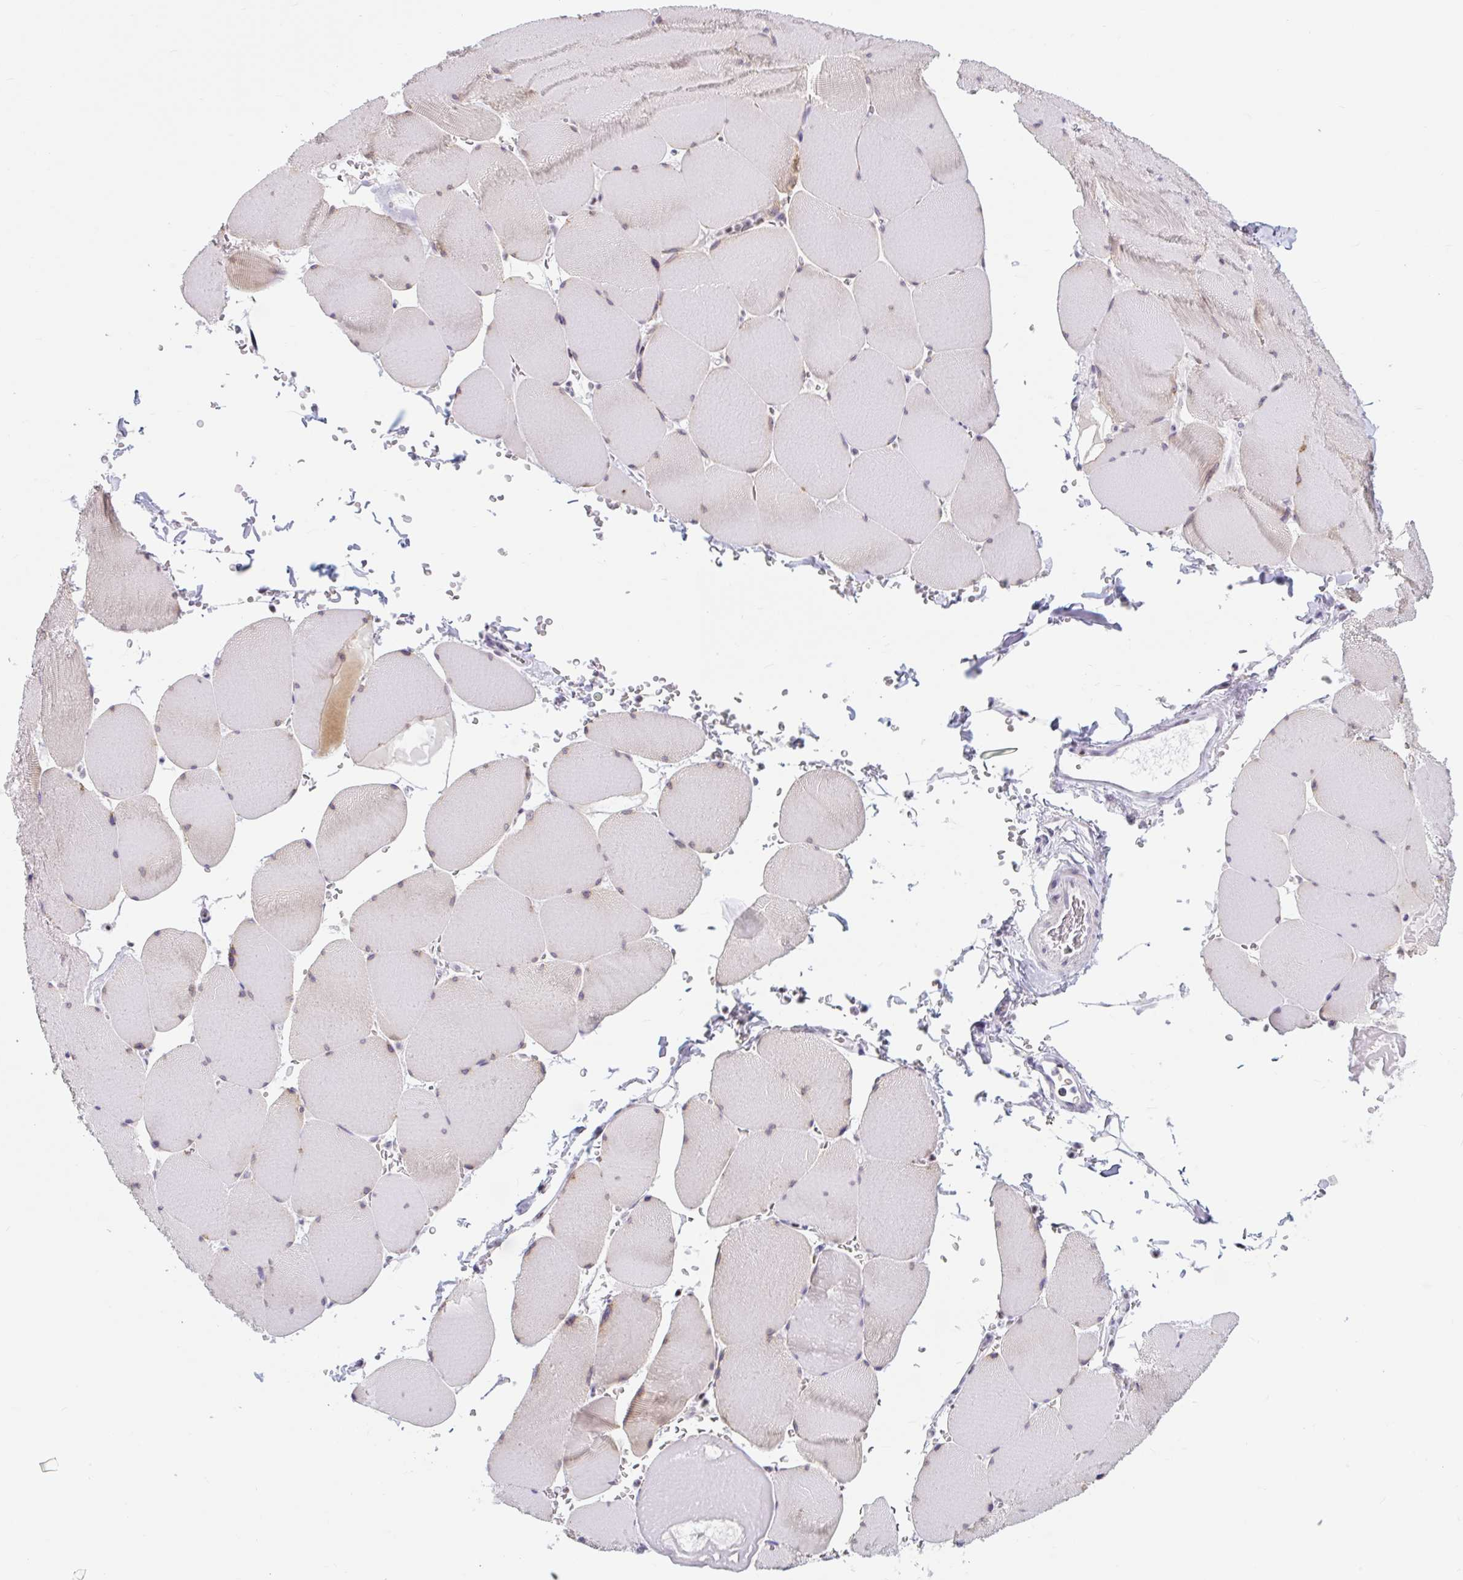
{"staining": {"intensity": "negative", "quantity": "none", "location": "none"}, "tissue": "skeletal muscle", "cell_type": "Myocytes", "image_type": "normal", "snomed": [{"axis": "morphology", "description": "Normal tissue, NOS"}, {"axis": "topography", "description": "Skeletal muscle"}, {"axis": "topography", "description": "Head-Neck"}], "caption": "IHC photomicrograph of normal skeletal muscle stained for a protein (brown), which demonstrates no expression in myocytes.", "gene": "SRSF10", "patient": {"sex": "male", "age": 66}}